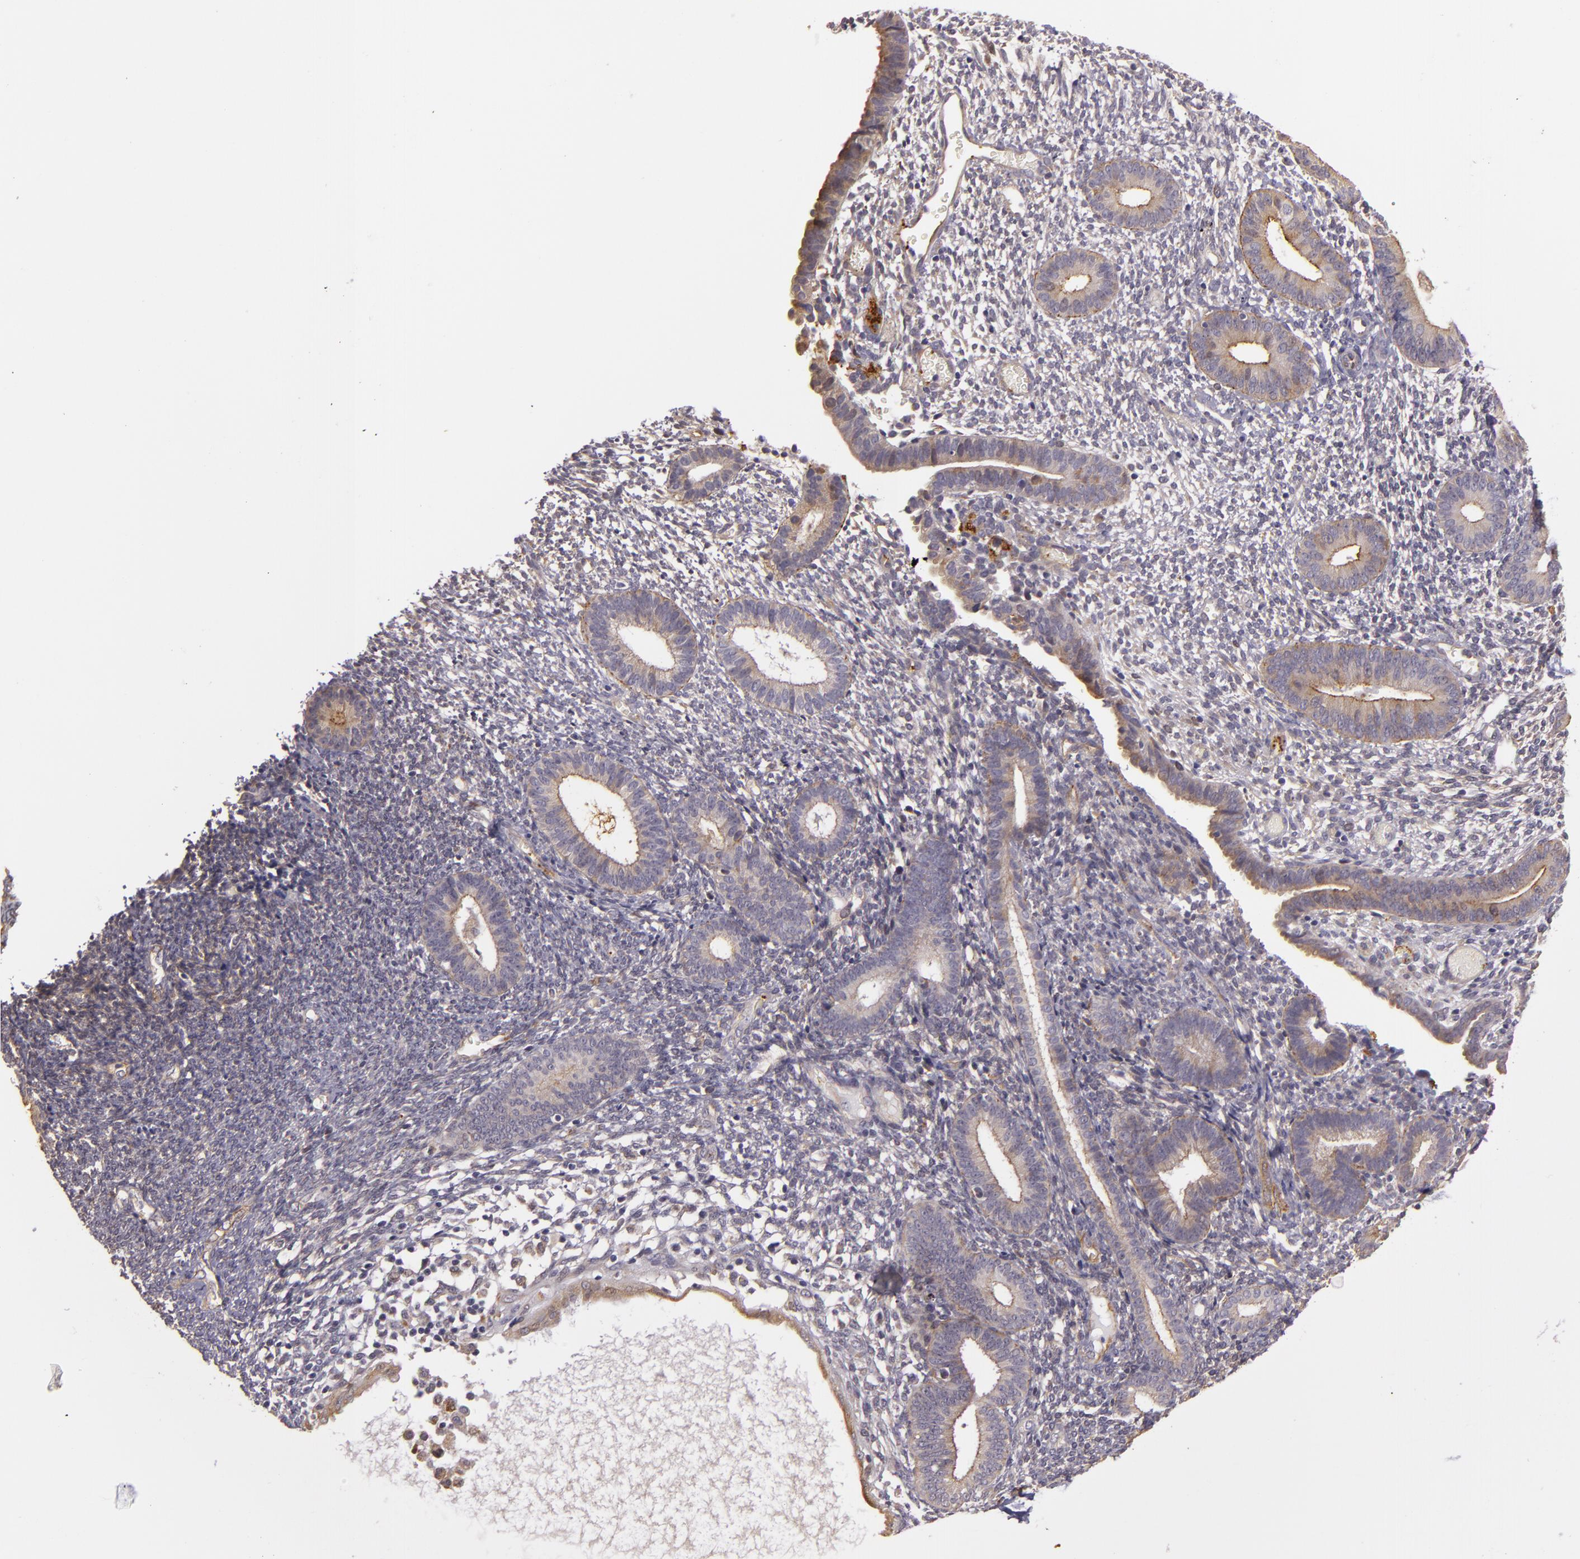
{"staining": {"intensity": "negative", "quantity": "none", "location": "none"}, "tissue": "endometrium", "cell_type": "Cells in endometrial stroma", "image_type": "normal", "snomed": [{"axis": "morphology", "description": "Normal tissue, NOS"}, {"axis": "topography", "description": "Smooth muscle"}, {"axis": "topography", "description": "Endometrium"}], "caption": "IHC photomicrograph of normal endometrium stained for a protein (brown), which shows no positivity in cells in endometrial stroma. (Brightfield microscopy of DAB immunohistochemistry at high magnification).", "gene": "SYTL4", "patient": {"sex": "female", "age": 57}}